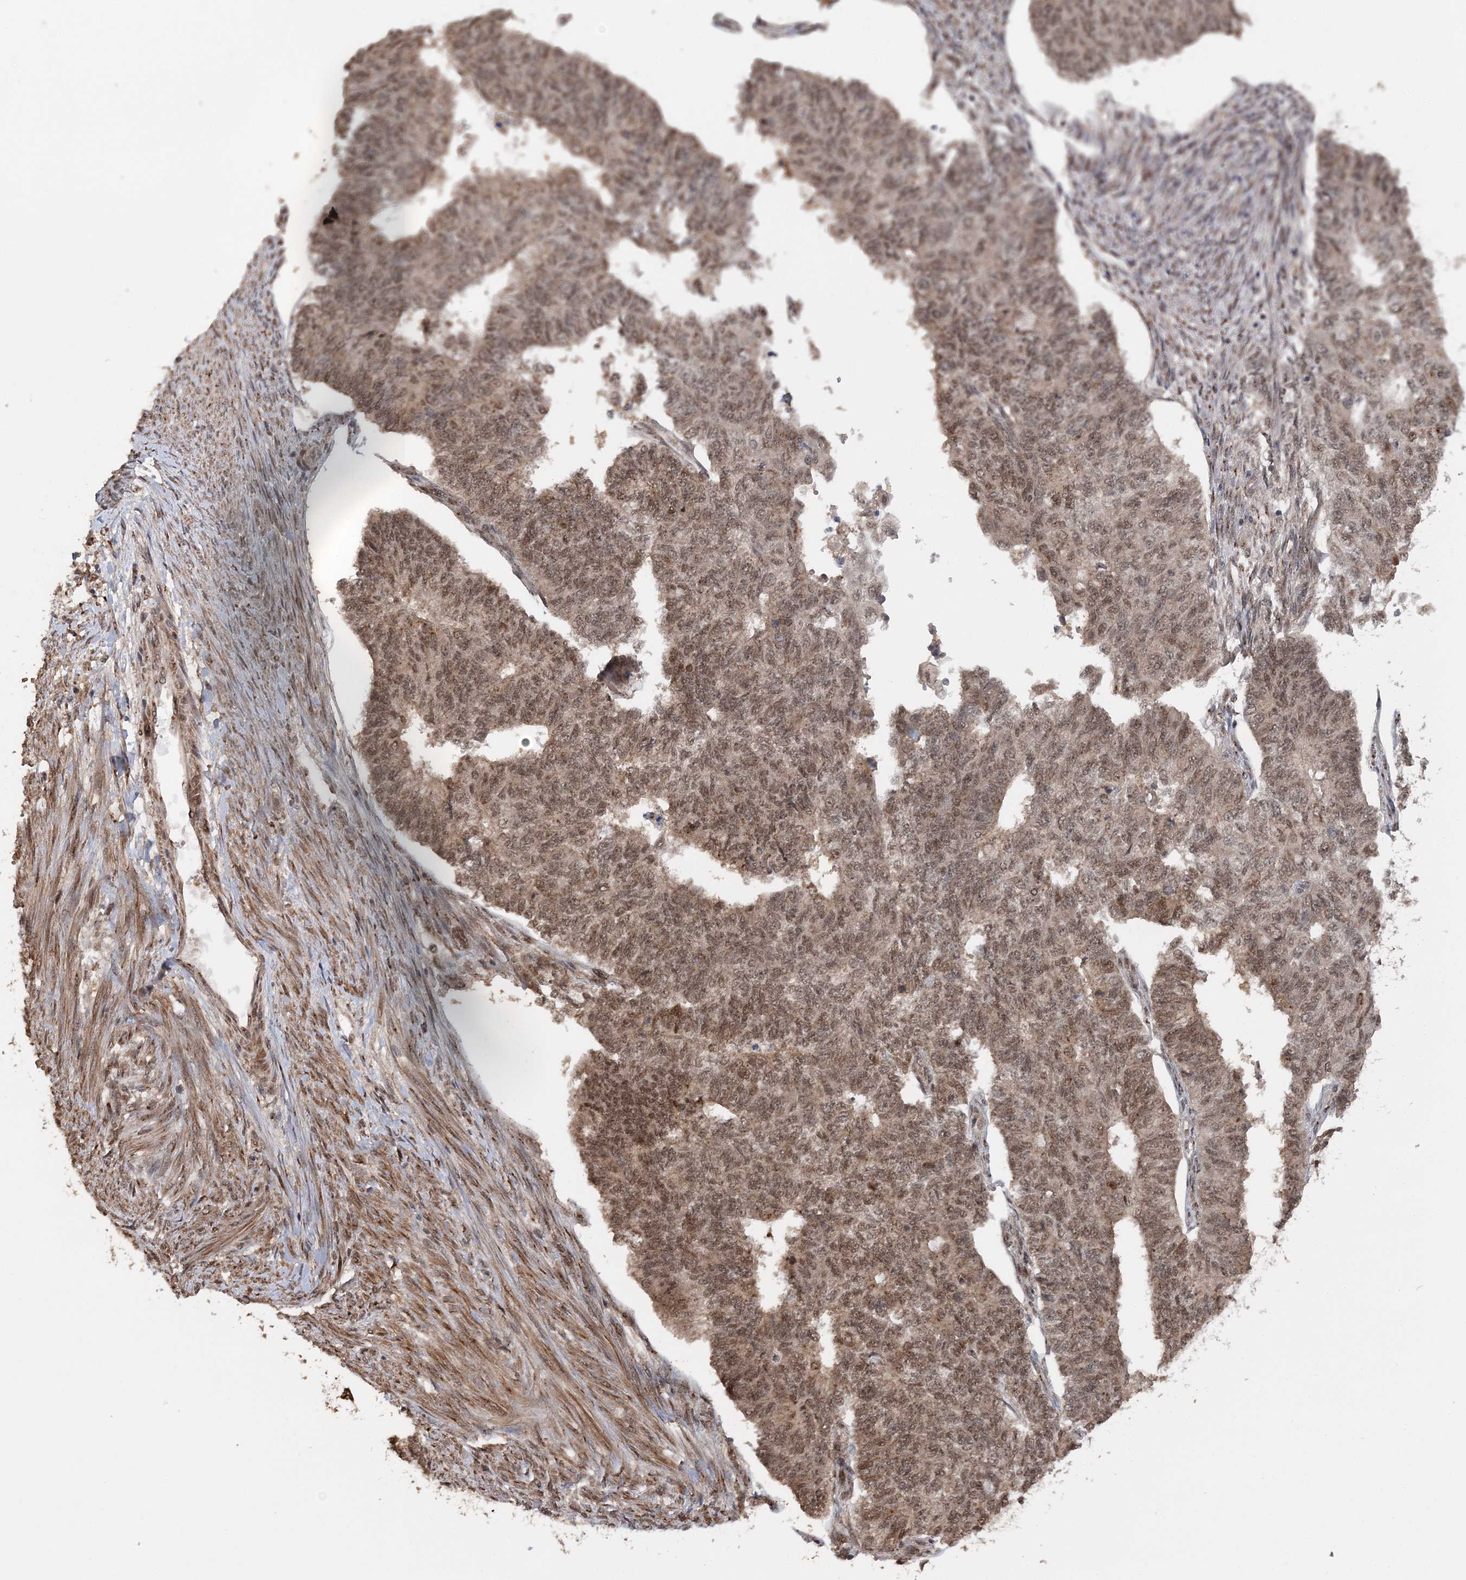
{"staining": {"intensity": "moderate", "quantity": ">75%", "location": "nuclear"}, "tissue": "endometrial cancer", "cell_type": "Tumor cells", "image_type": "cancer", "snomed": [{"axis": "morphology", "description": "Adenocarcinoma, NOS"}, {"axis": "topography", "description": "Endometrium"}], "caption": "Immunohistochemistry photomicrograph of human endometrial adenocarcinoma stained for a protein (brown), which displays medium levels of moderate nuclear expression in approximately >75% of tumor cells.", "gene": "TSHZ2", "patient": {"sex": "female", "age": 32}}